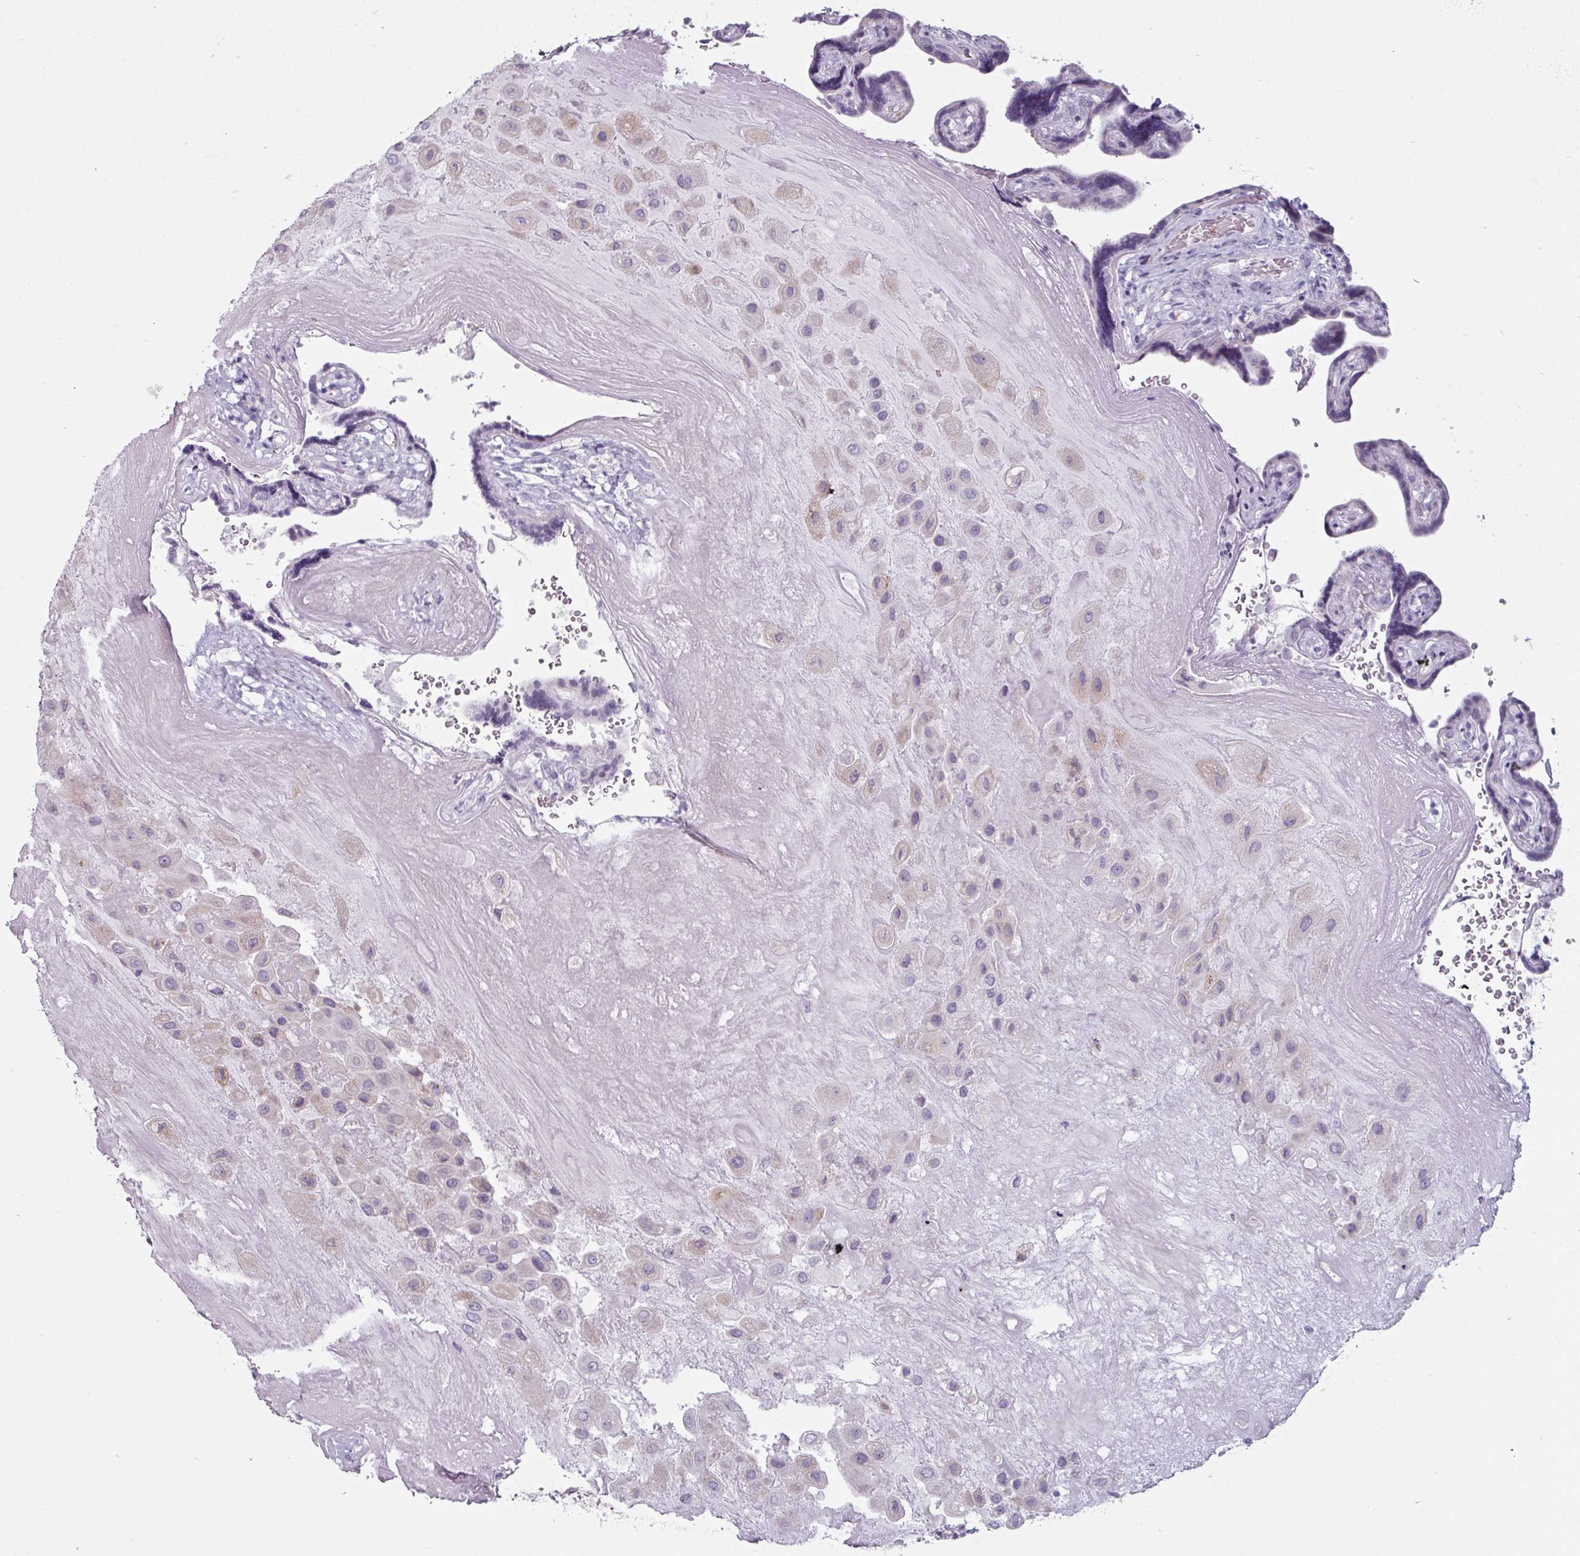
{"staining": {"intensity": "weak", "quantity": "25%-75%", "location": "cytoplasmic/membranous"}, "tissue": "placenta", "cell_type": "Decidual cells", "image_type": "normal", "snomed": [{"axis": "morphology", "description": "Normal tissue, NOS"}, {"axis": "topography", "description": "Placenta"}], "caption": "Protein staining by IHC displays weak cytoplasmic/membranous expression in approximately 25%-75% of decidual cells in benign placenta. (Stains: DAB in brown, nuclei in blue, Microscopy: brightfield microscopy at high magnification).", "gene": "CLCA1", "patient": {"sex": "female", "age": 32}}